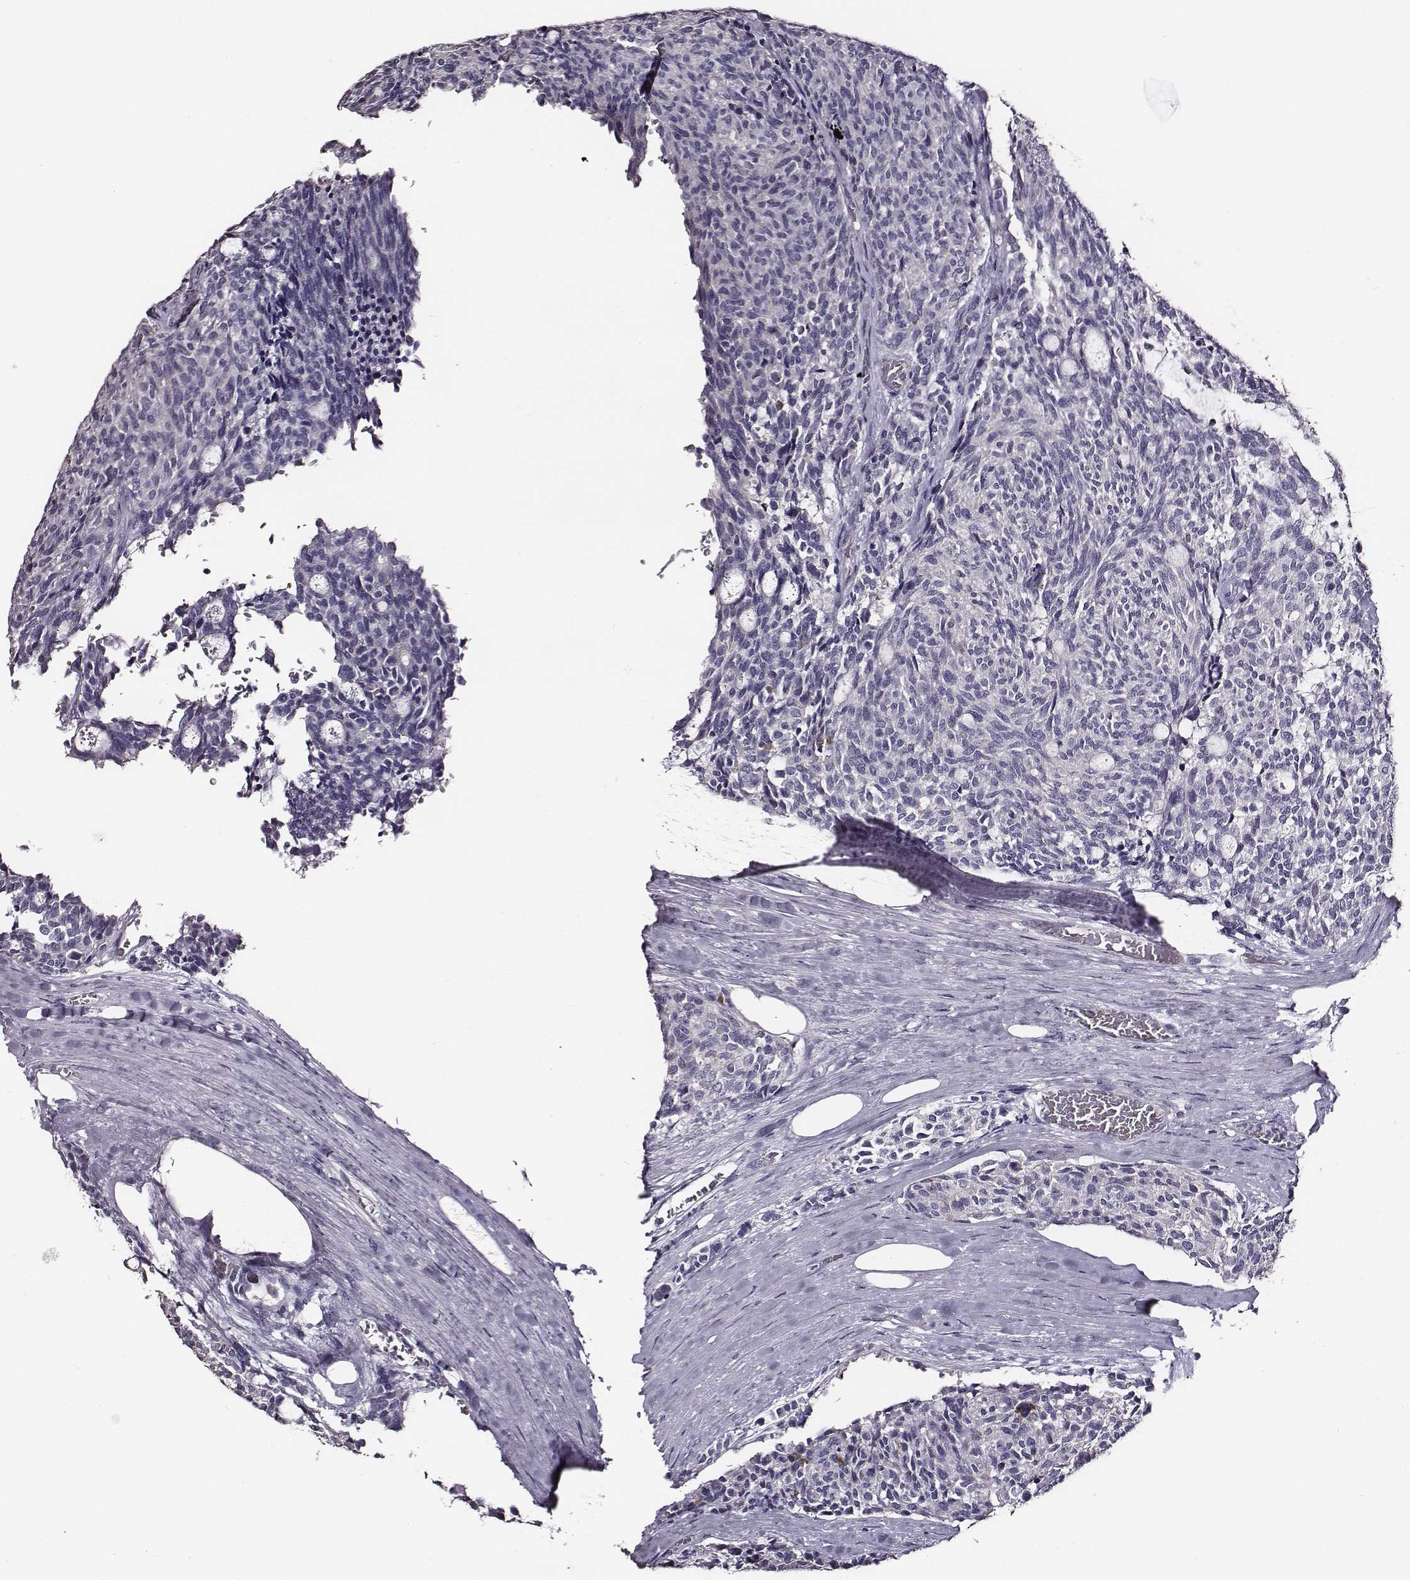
{"staining": {"intensity": "negative", "quantity": "none", "location": "none"}, "tissue": "carcinoid", "cell_type": "Tumor cells", "image_type": "cancer", "snomed": [{"axis": "morphology", "description": "Carcinoid, malignant, NOS"}, {"axis": "topography", "description": "Pancreas"}], "caption": "This is an IHC photomicrograph of carcinoid. There is no expression in tumor cells.", "gene": "AADAT", "patient": {"sex": "female", "age": 54}}